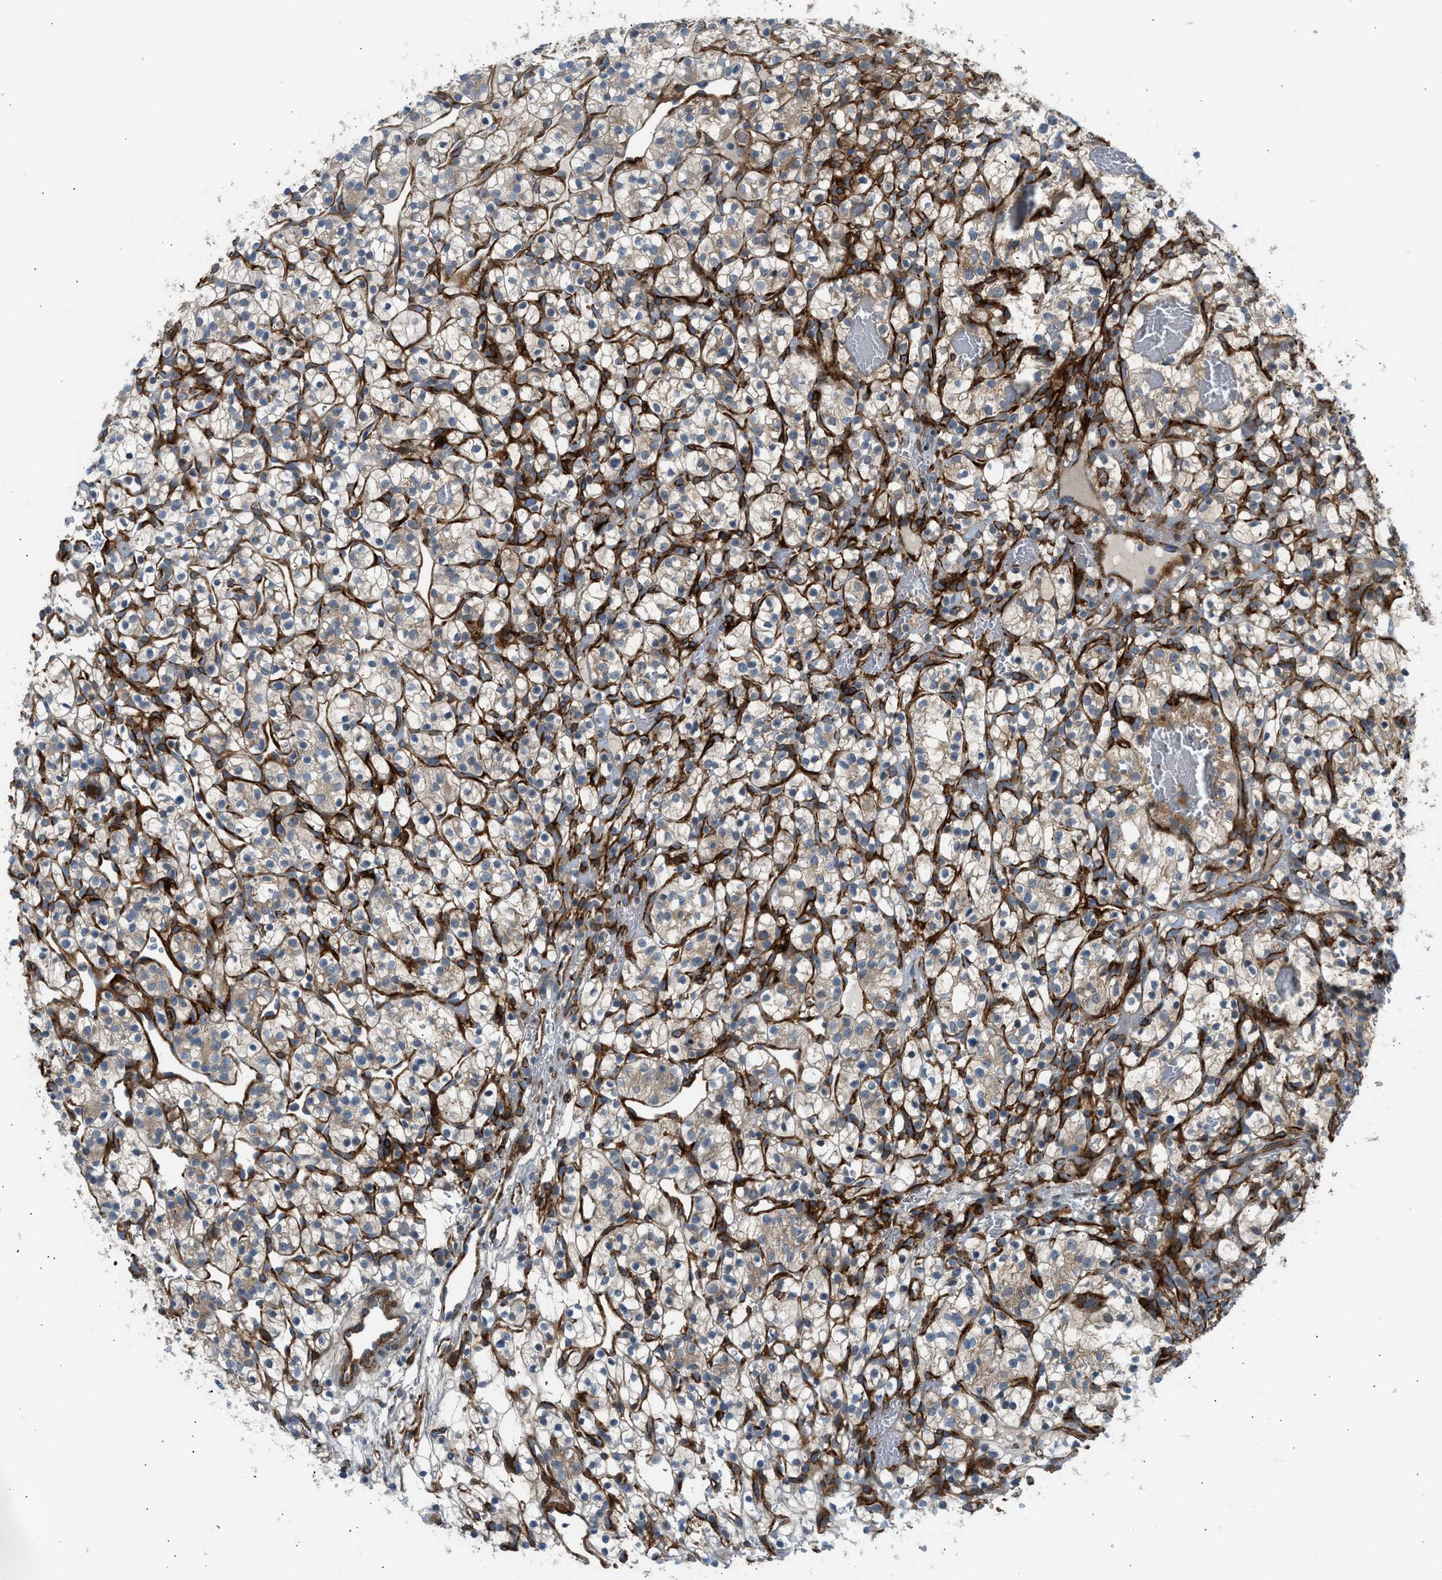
{"staining": {"intensity": "moderate", "quantity": "25%-75%", "location": "cytoplasmic/membranous"}, "tissue": "renal cancer", "cell_type": "Tumor cells", "image_type": "cancer", "snomed": [{"axis": "morphology", "description": "Adenocarcinoma, NOS"}, {"axis": "topography", "description": "Kidney"}], "caption": "Renal adenocarcinoma stained for a protein exhibits moderate cytoplasmic/membranous positivity in tumor cells. Nuclei are stained in blue.", "gene": "EDNRA", "patient": {"sex": "female", "age": 57}}